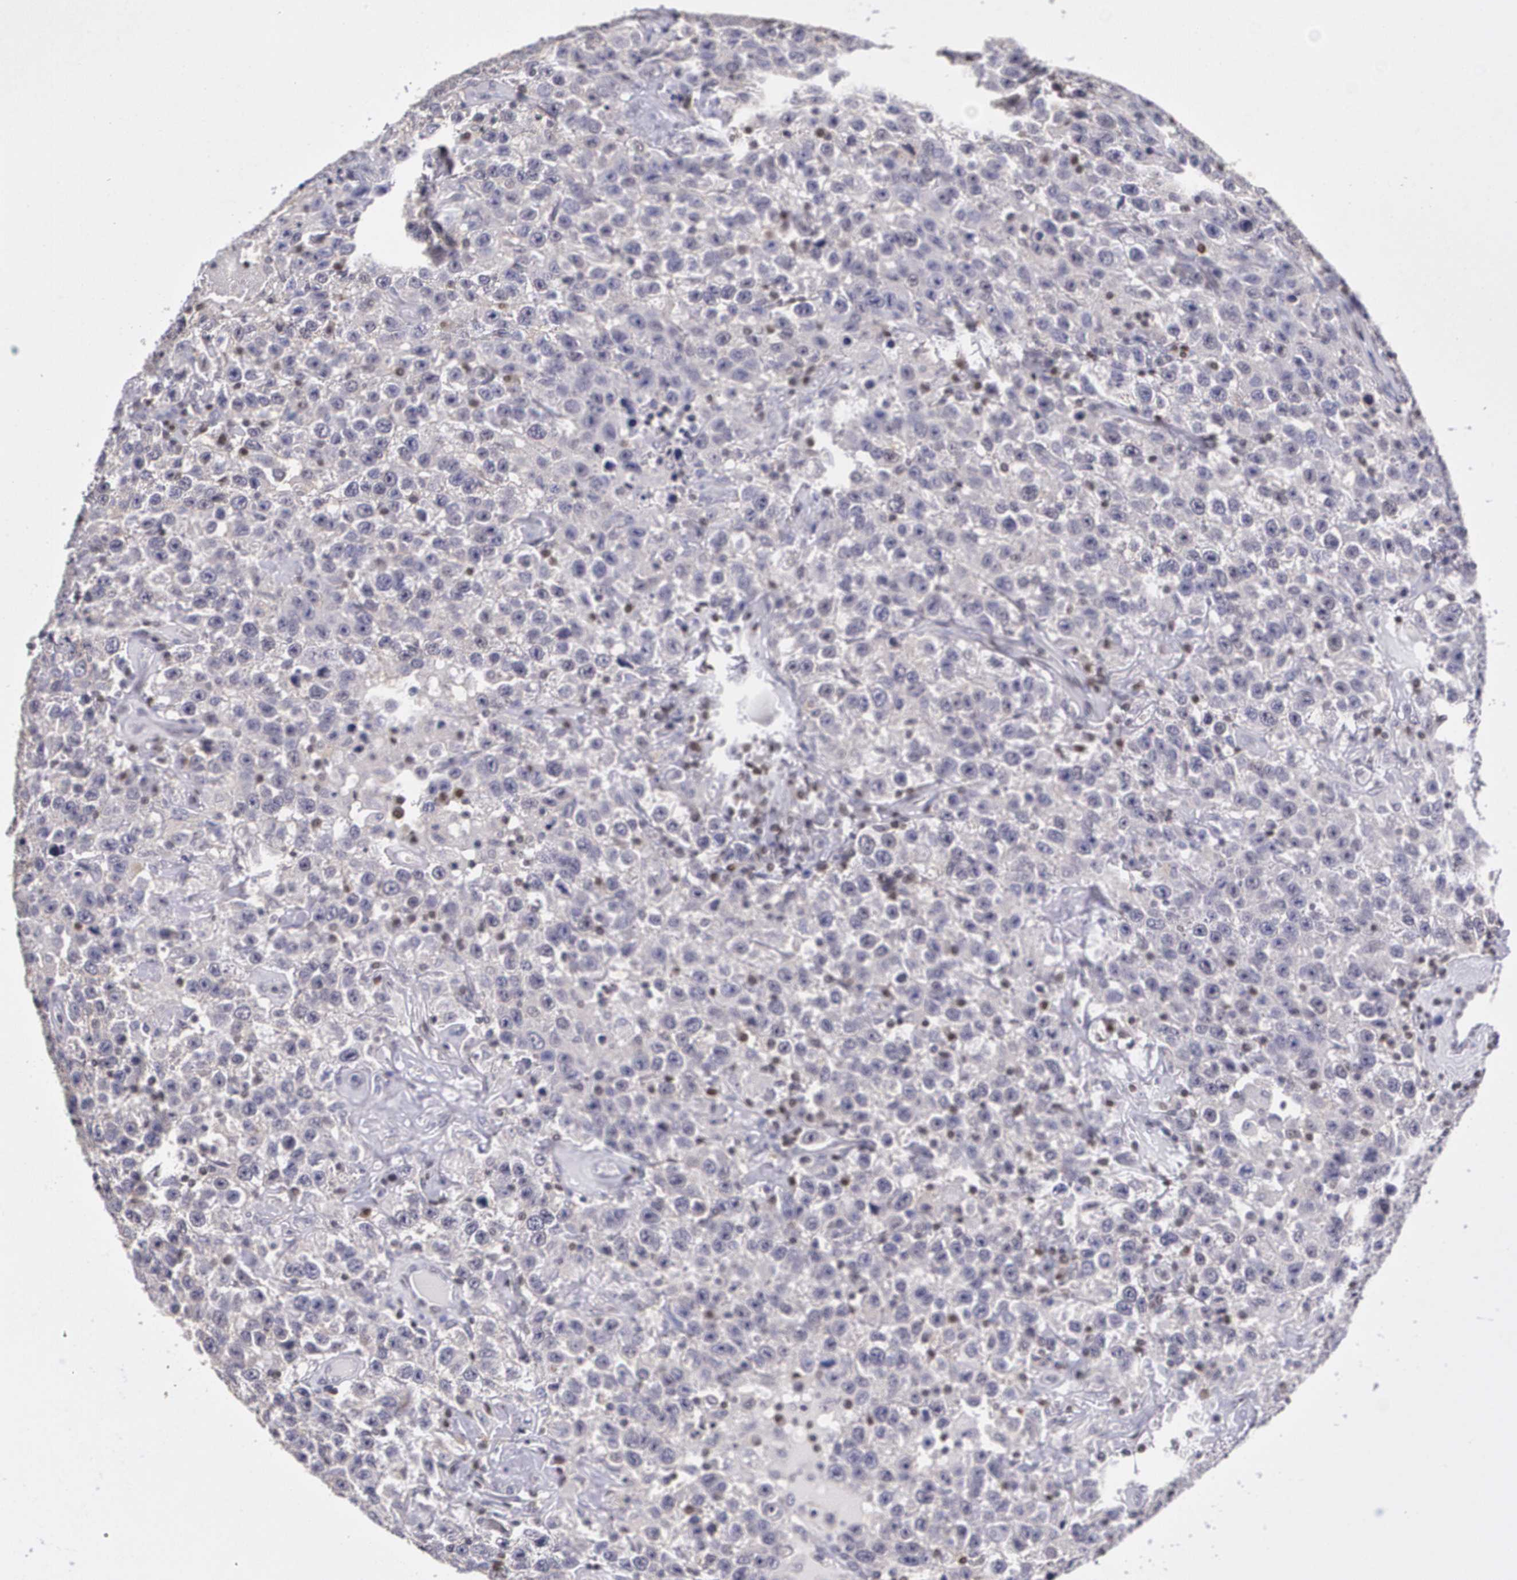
{"staining": {"intensity": "negative", "quantity": "none", "location": "none"}, "tissue": "testis cancer", "cell_type": "Tumor cells", "image_type": "cancer", "snomed": [{"axis": "morphology", "description": "Seminoma, NOS"}, {"axis": "topography", "description": "Testis"}], "caption": "The photomicrograph exhibits no staining of tumor cells in seminoma (testis).", "gene": "MGMT", "patient": {"sex": "male", "age": 41}}